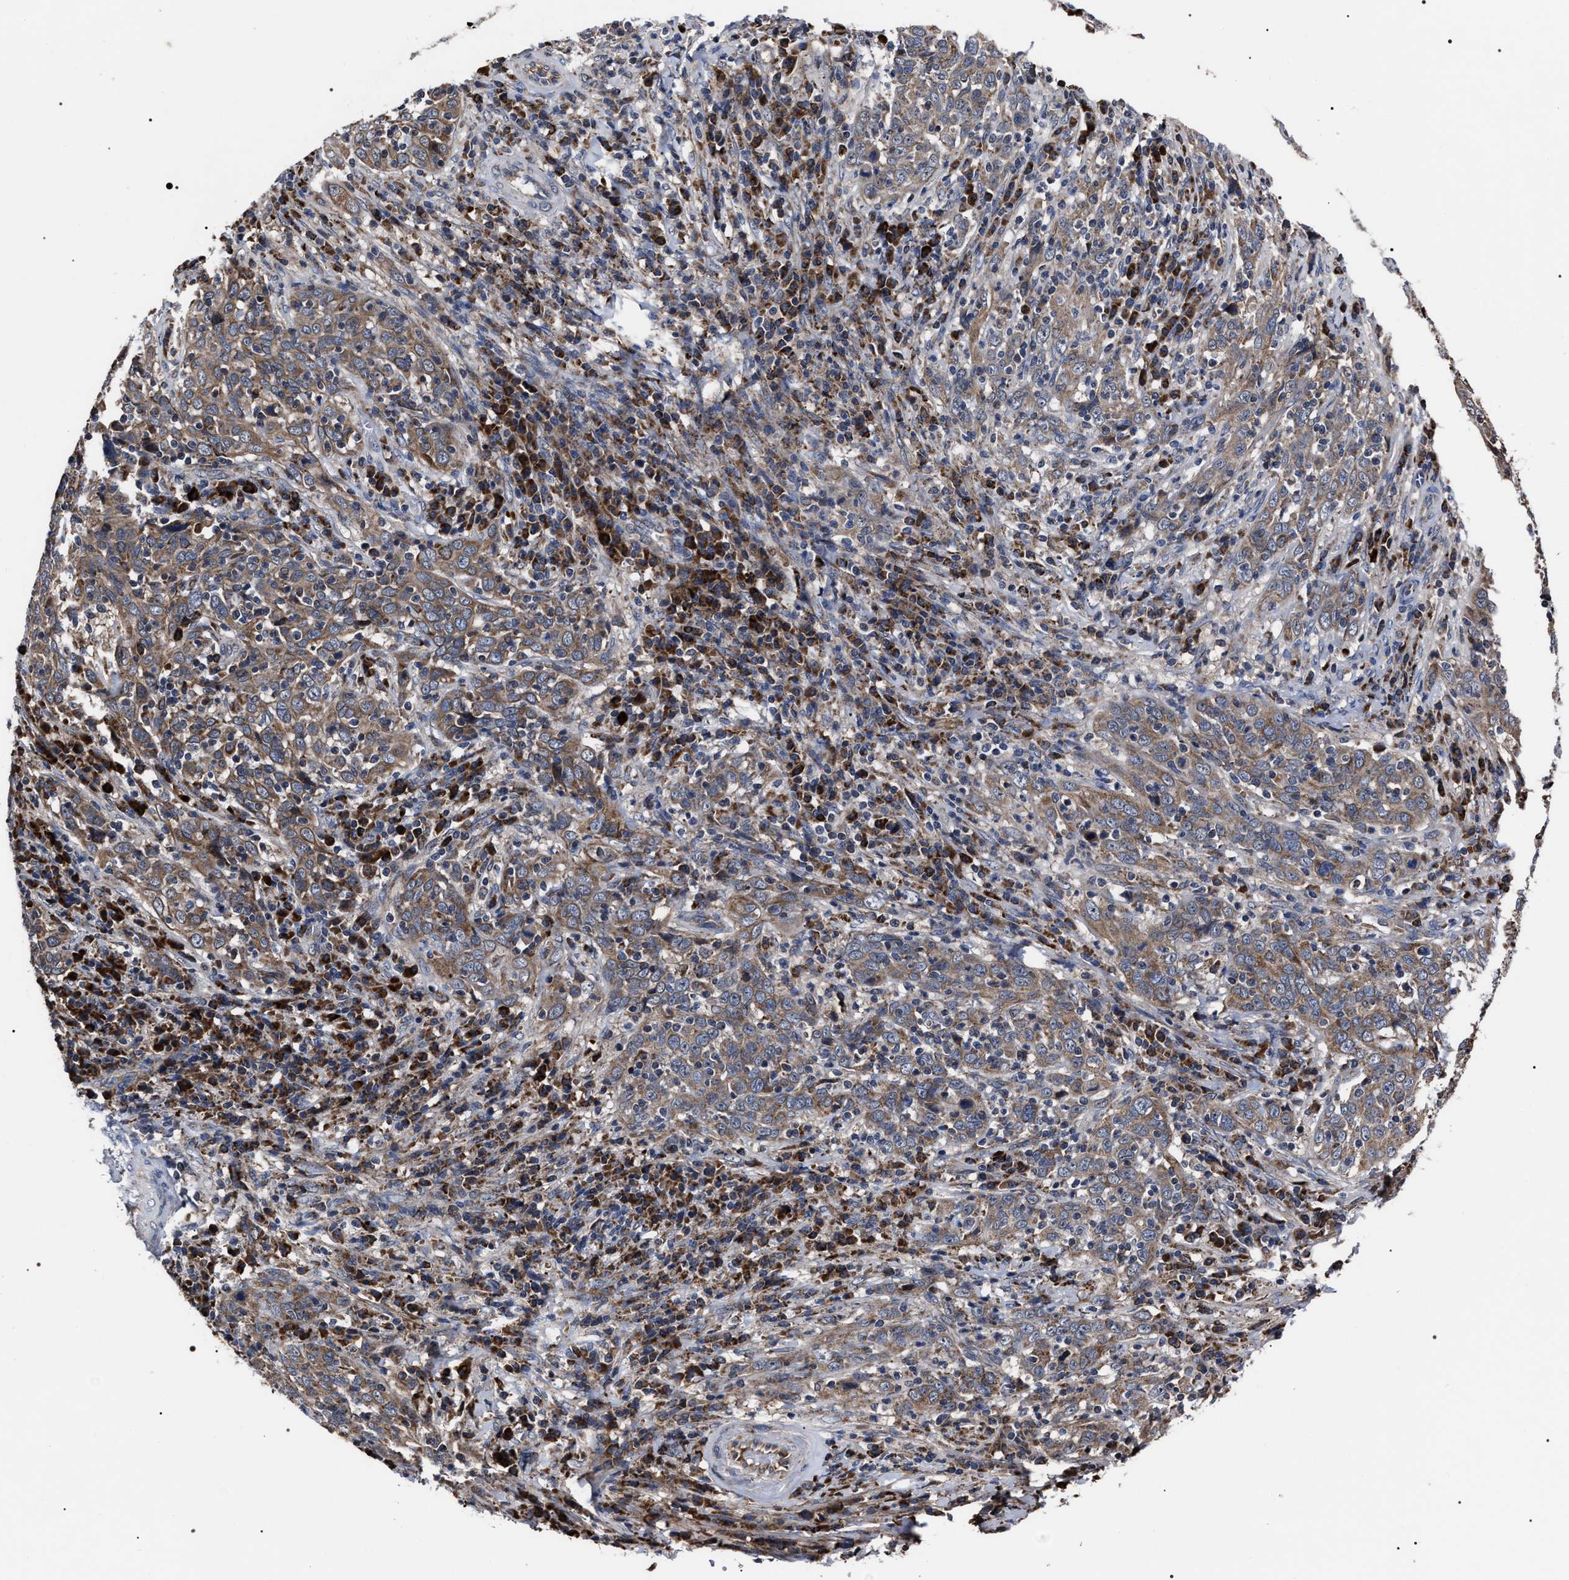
{"staining": {"intensity": "moderate", "quantity": ">75%", "location": "cytoplasmic/membranous"}, "tissue": "cervical cancer", "cell_type": "Tumor cells", "image_type": "cancer", "snomed": [{"axis": "morphology", "description": "Squamous cell carcinoma, NOS"}, {"axis": "topography", "description": "Cervix"}], "caption": "IHC of squamous cell carcinoma (cervical) reveals medium levels of moderate cytoplasmic/membranous expression in approximately >75% of tumor cells.", "gene": "MACC1", "patient": {"sex": "female", "age": 46}}